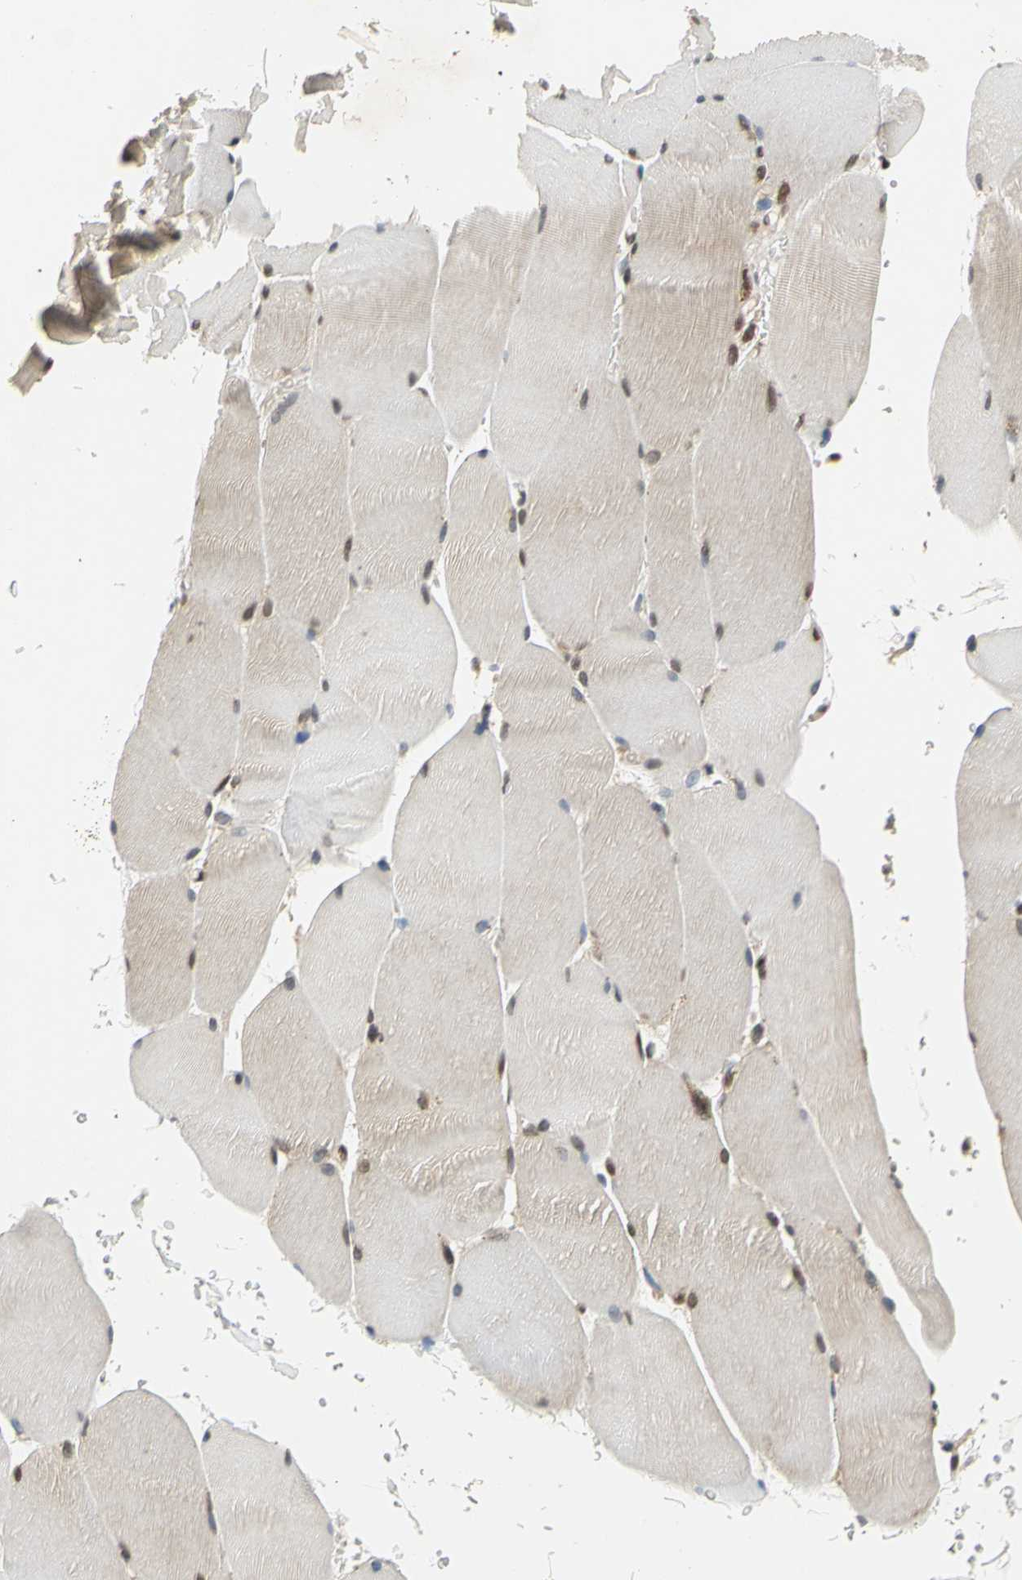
{"staining": {"intensity": "weak", "quantity": "25%-75%", "location": "cytoplasmic/membranous,nuclear"}, "tissue": "skeletal muscle", "cell_type": "Myocytes", "image_type": "normal", "snomed": [{"axis": "morphology", "description": "Normal tissue, NOS"}, {"axis": "topography", "description": "Skin"}, {"axis": "topography", "description": "Skeletal muscle"}], "caption": "Myocytes exhibit low levels of weak cytoplasmic/membranous,nuclear staining in about 25%-75% of cells in benign skeletal muscle.", "gene": "GSR", "patient": {"sex": "male", "age": 83}}